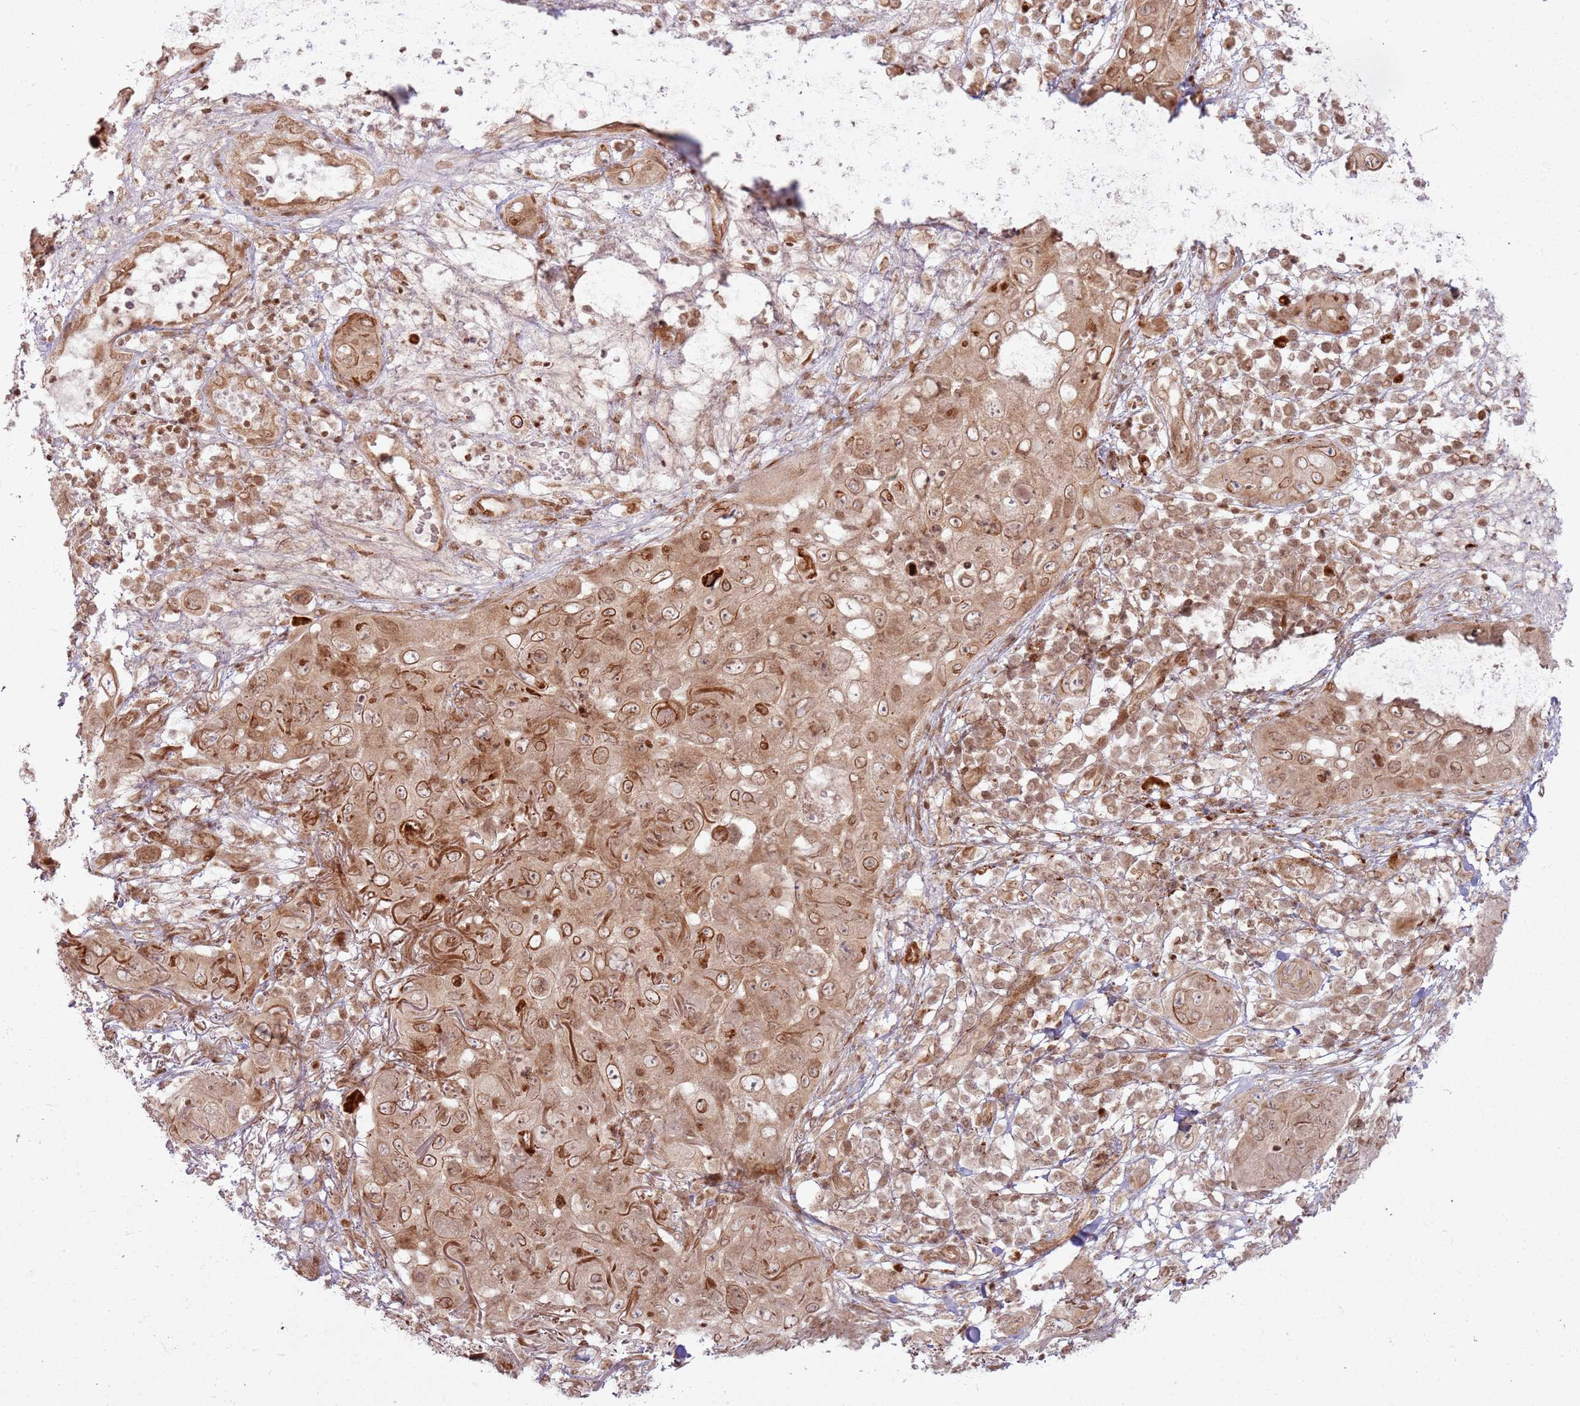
{"staining": {"intensity": "moderate", "quantity": ">75%", "location": "cytoplasmic/membranous,nuclear"}, "tissue": "skin cancer", "cell_type": "Tumor cells", "image_type": "cancer", "snomed": [{"axis": "morphology", "description": "Squamous cell carcinoma in situ, NOS"}, {"axis": "morphology", "description": "Squamous cell carcinoma, NOS"}, {"axis": "topography", "description": "Skin"}], "caption": "Protein analysis of skin cancer (squamous cell carcinoma in situ) tissue exhibits moderate cytoplasmic/membranous and nuclear positivity in about >75% of tumor cells. (Brightfield microscopy of DAB IHC at high magnification).", "gene": "KLHL36", "patient": {"sex": "male", "age": 93}}